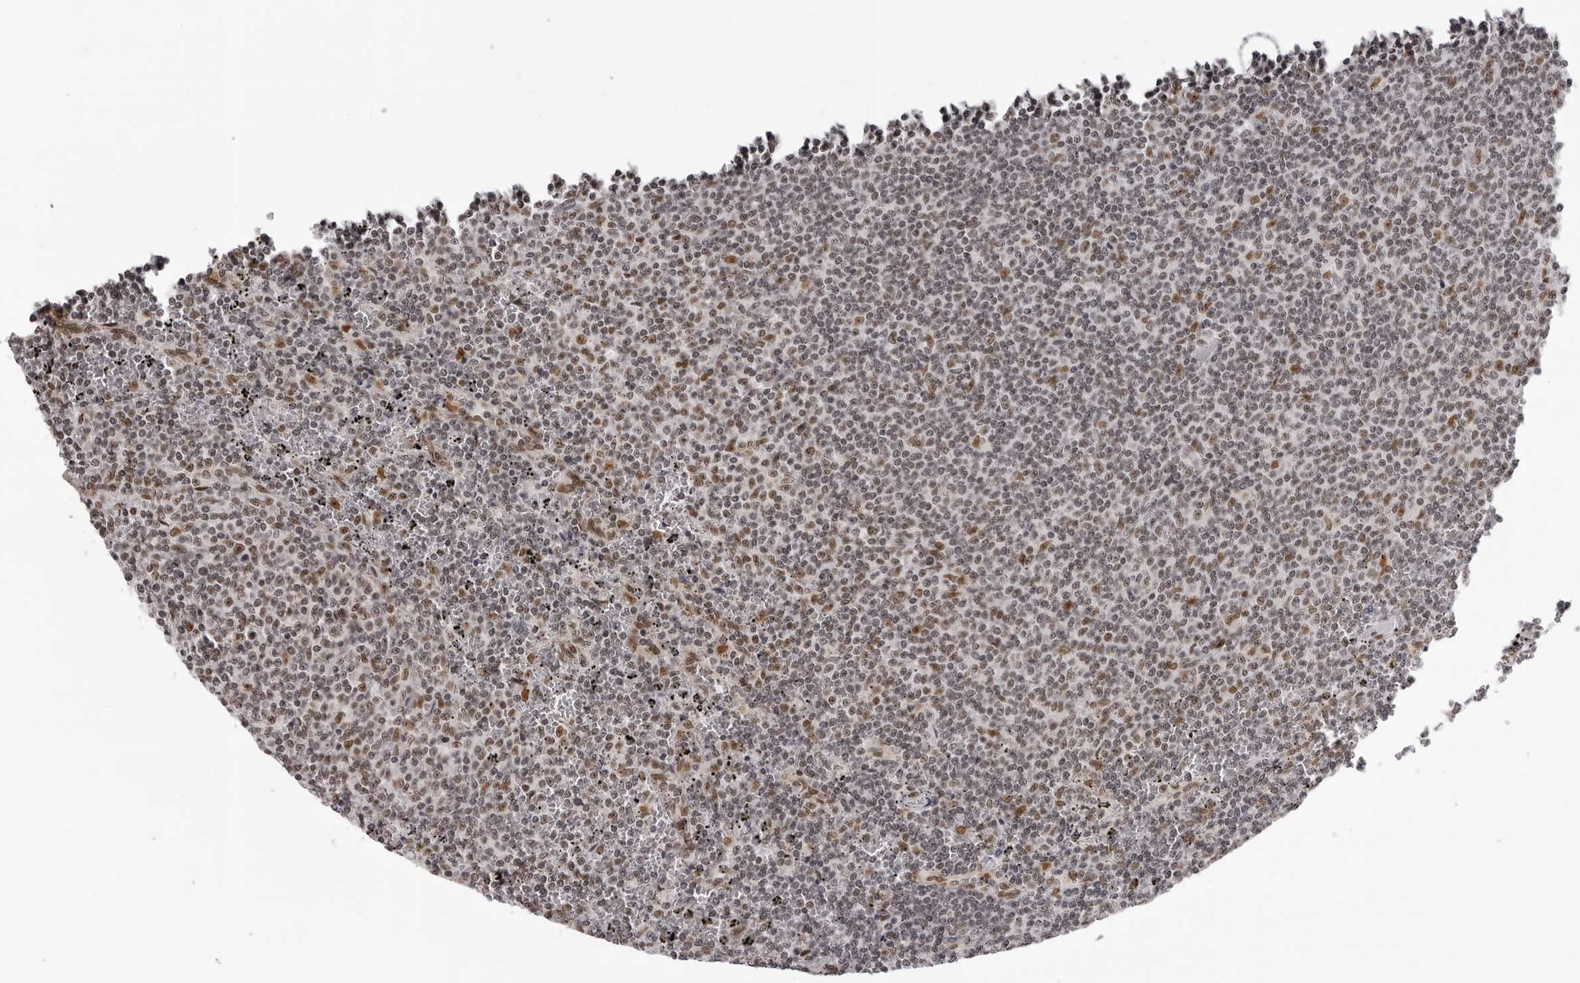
{"staining": {"intensity": "moderate", "quantity": "<25%", "location": "nuclear"}, "tissue": "lymphoma", "cell_type": "Tumor cells", "image_type": "cancer", "snomed": [{"axis": "morphology", "description": "Malignant lymphoma, non-Hodgkin's type, Low grade"}, {"axis": "topography", "description": "Spleen"}], "caption": "About <25% of tumor cells in lymphoma reveal moderate nuclear protein expression as visualized by brown immunohistochemical staining.", "gene": "HEXIM2", "patient": {"sex": "female", "age": 50}}